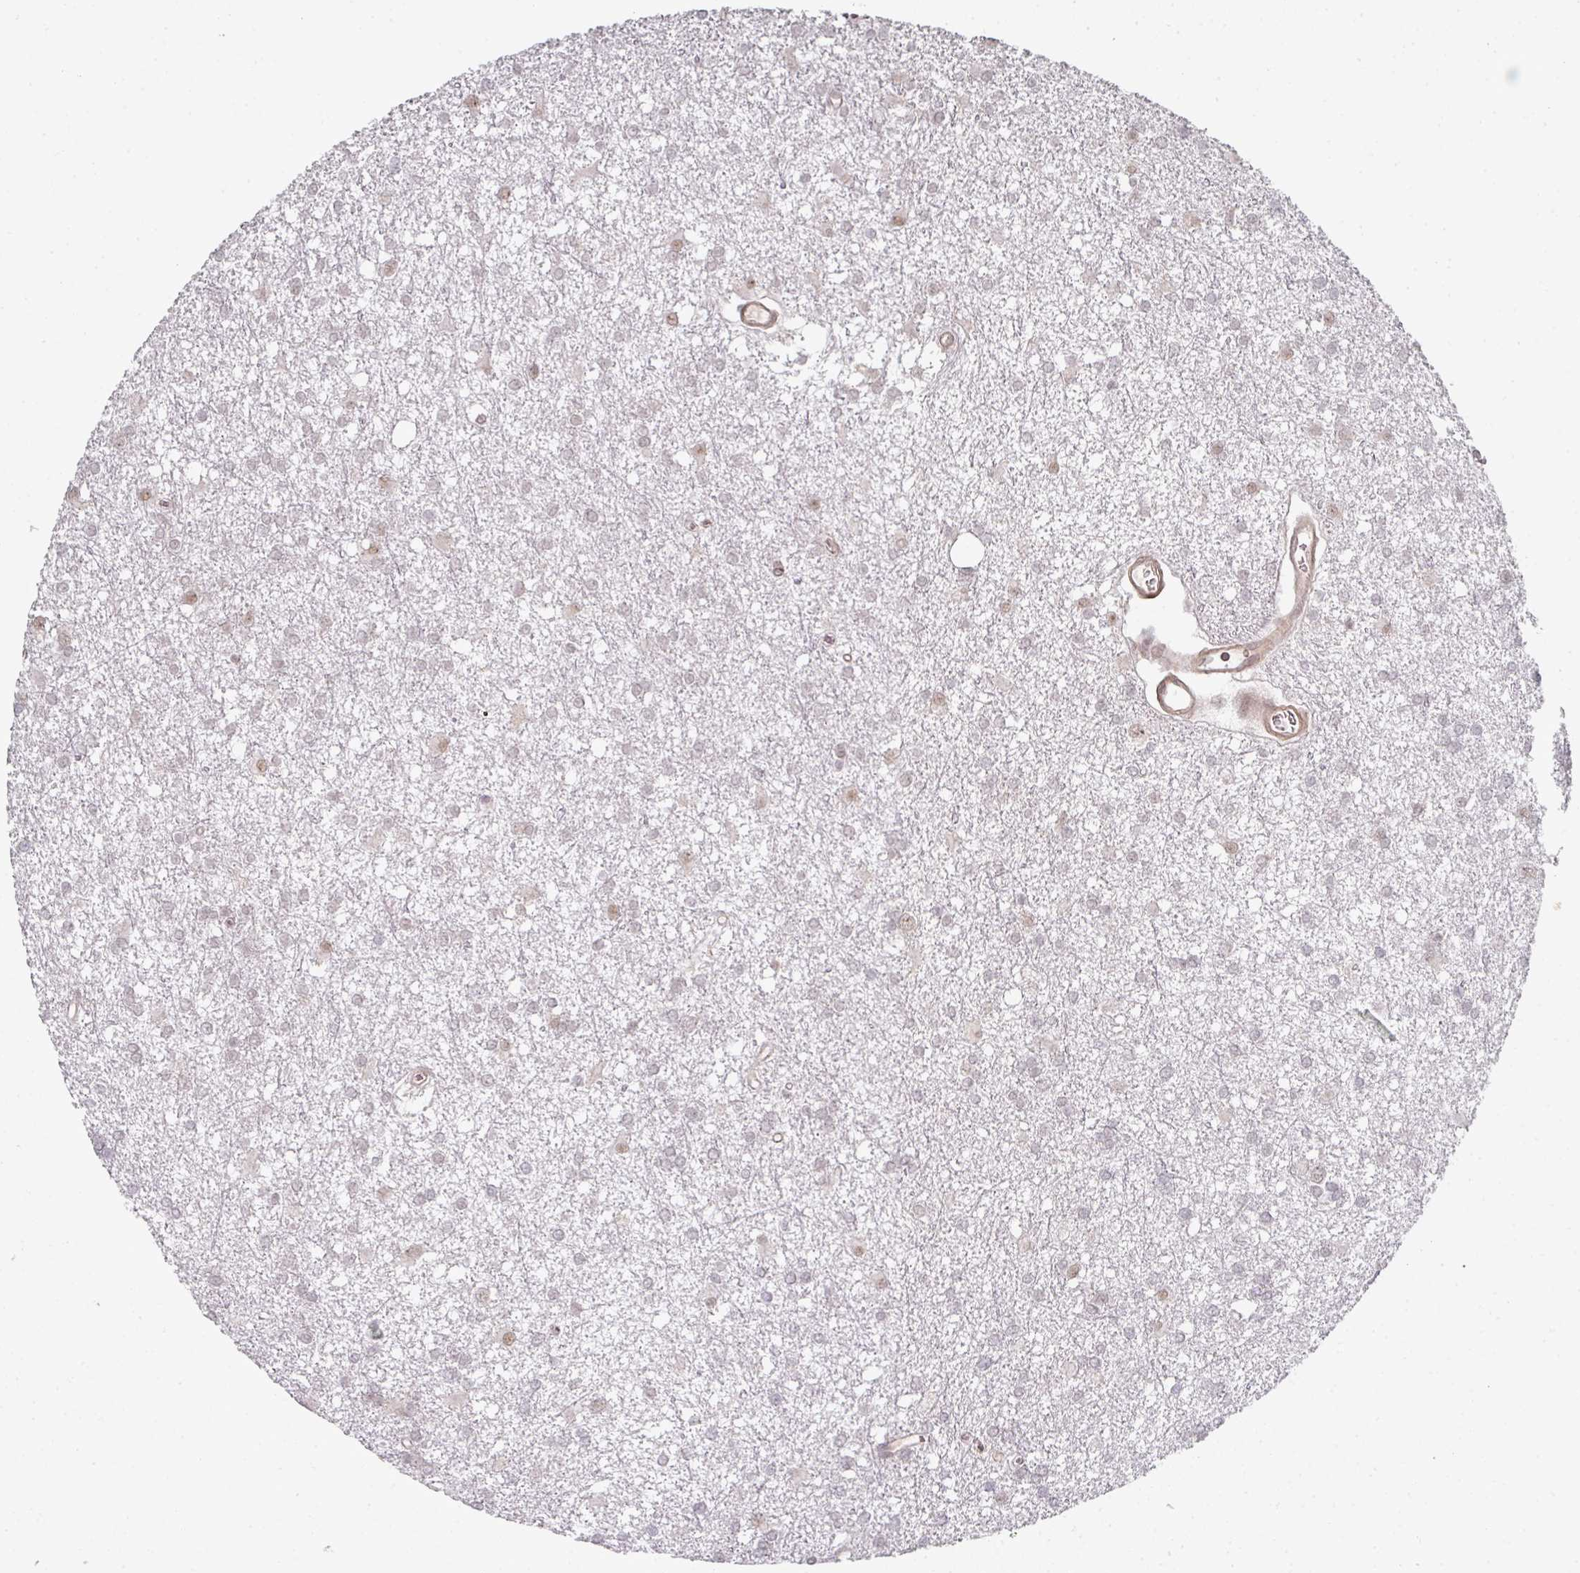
{"staining": {"intensity": "weak", "quantity": "<25%", "location": "nuclear"}, "tissue": "glioma", "cell_type": "Tumor cells", "image_type": "cancer", "snomed": [{"axis": "morphology", "description": "Glioma, malignant, High grade"}, {"axis": "topography", "description": "Brain"}], "caption": "Malignant high-grade glioma was stained to show a protein in brown. There is no significant staining in tumor cells.", "gene": "TMCC1", "patient": {"sex": "male", "age": 48}}